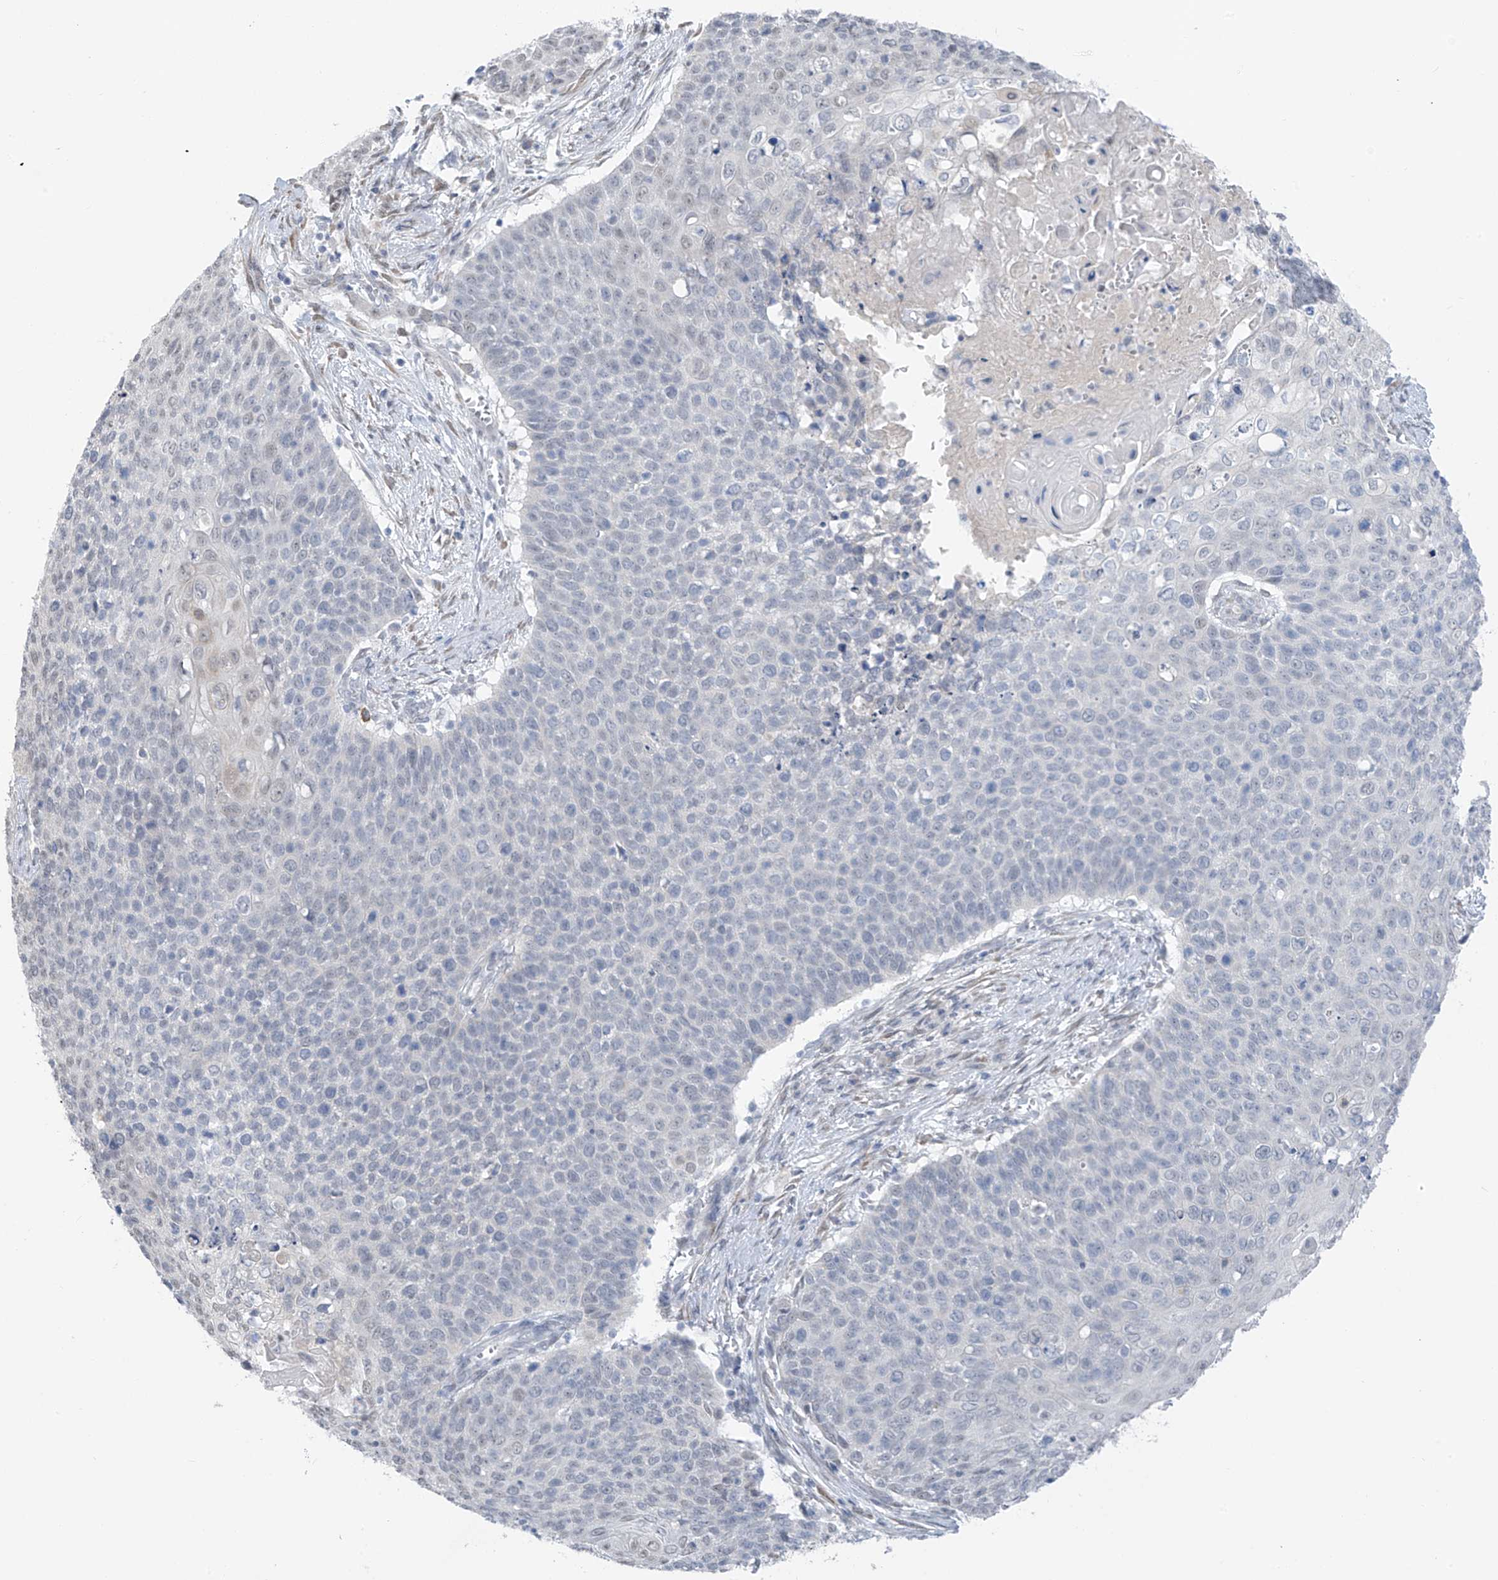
{"staining": {"intensity": "negative", "quantity": "none", "location": "none"}, "tissue": "cervical cancer", "cell_type": "Tumor cells", "image_type": "cancer", "snomed": [{"axis": "morphology", "description": "Squamous cell carcinoma, NOS"}, {"axis": "topography", "description": "Cervix"}], "caption": "Protein analysis of squamous cell carcinoma (cervical) exhibits no significant positivity in tumor cells. (DAB (3,3'-diaminobenzidine) immunohistochemistry (IHC) with hematoxylin counter stain).", "gene": "CYP4V2", "patient": {"sex": "female", "age": 39}}